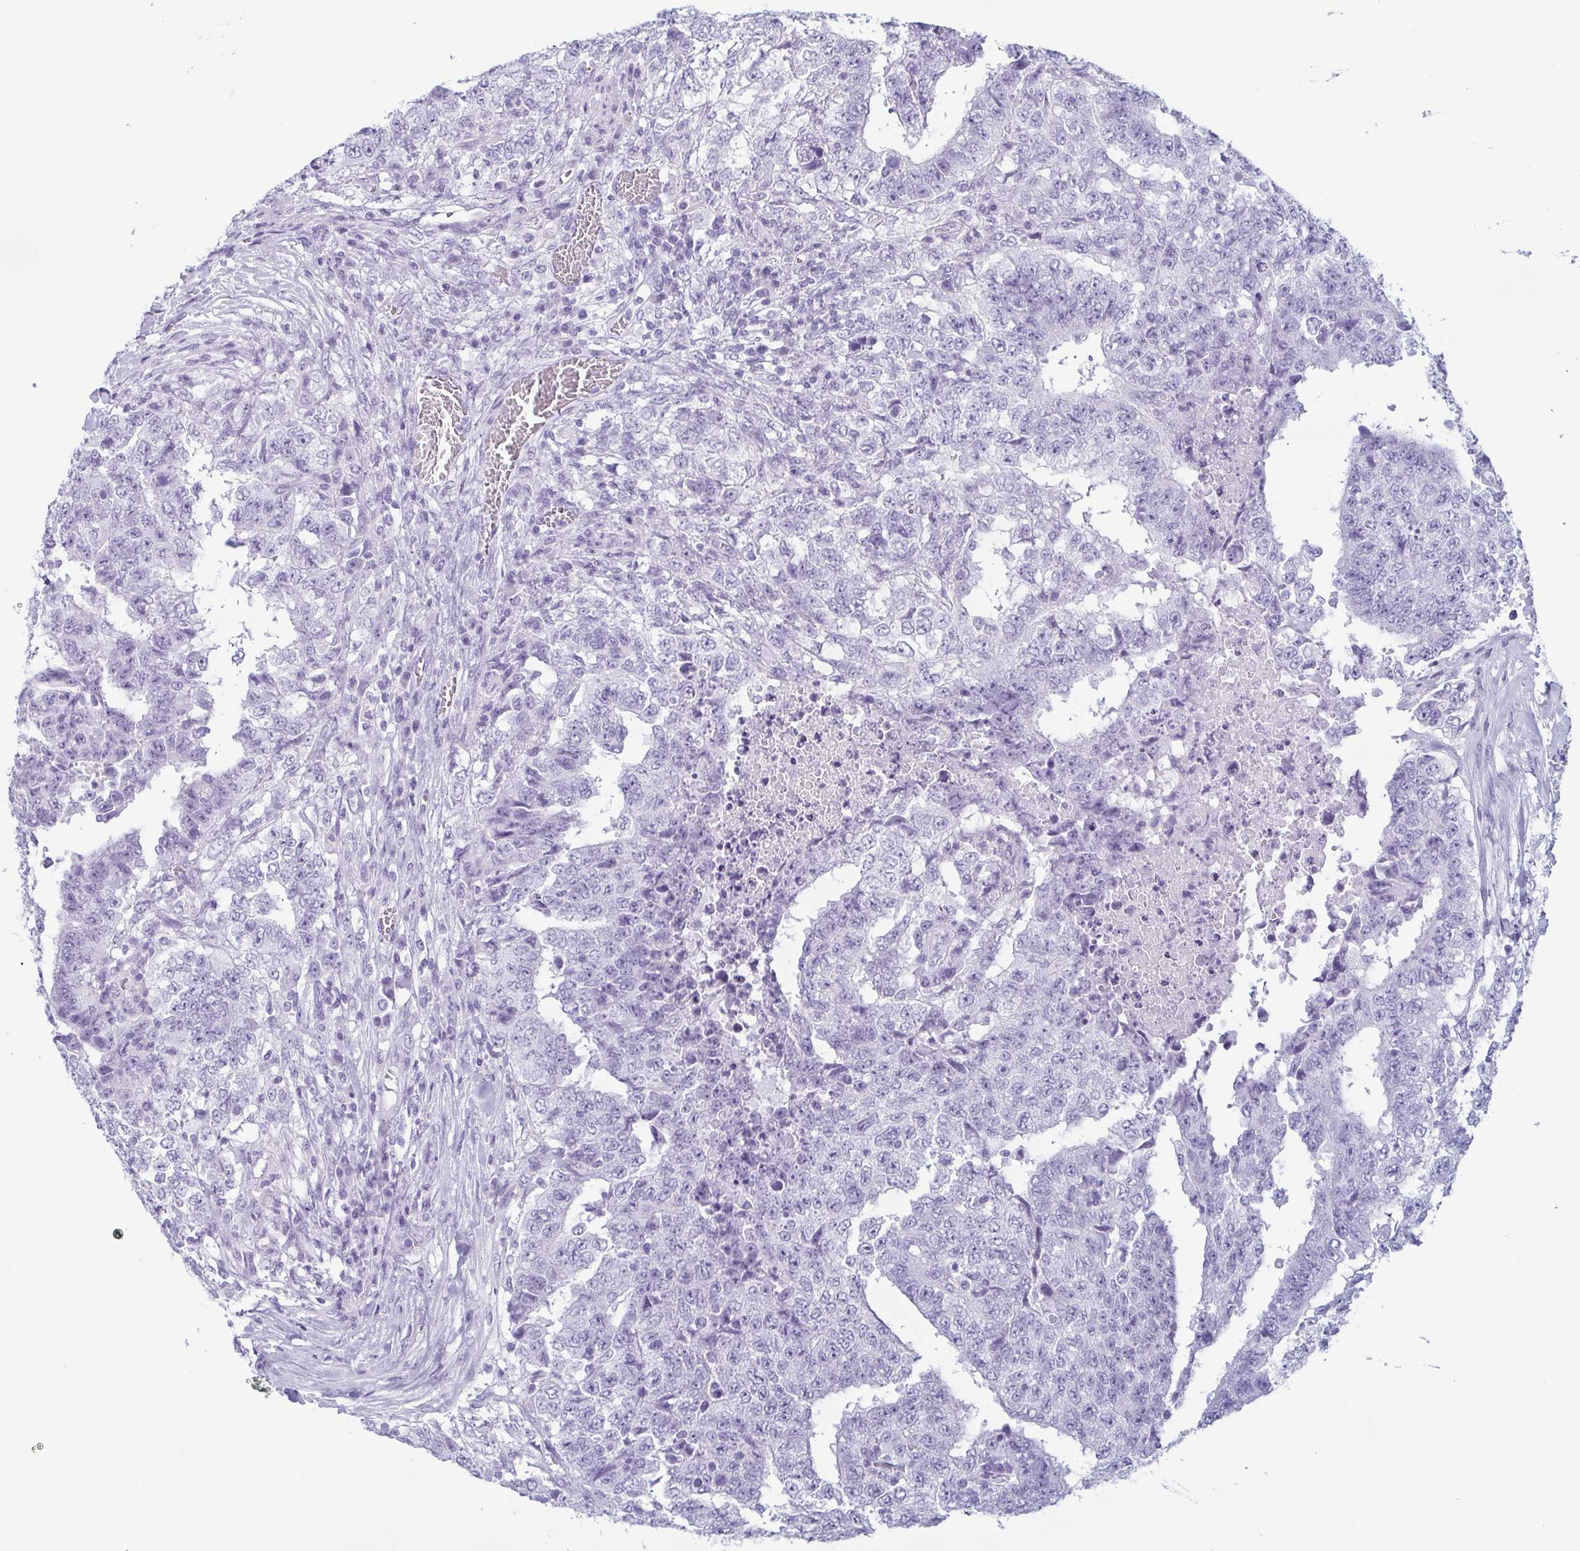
{"staining": {"intensity": "negative", "quantity": "none", "location": "none"}, "tissue": "testis cancer", "cell_type": "Tumor cells", "image_type": "cancer", "snomed": [{"axis": "morphology", "description": "Carcinoma, Embryonal, NOS"}, {"axis": "topography", "description": "Testis"}], "caption": "IHC of testis cancer exhibits no positivity in tumor cells.", "gene": "KRT78", "patient": {"sex": "male", "age": 24}}